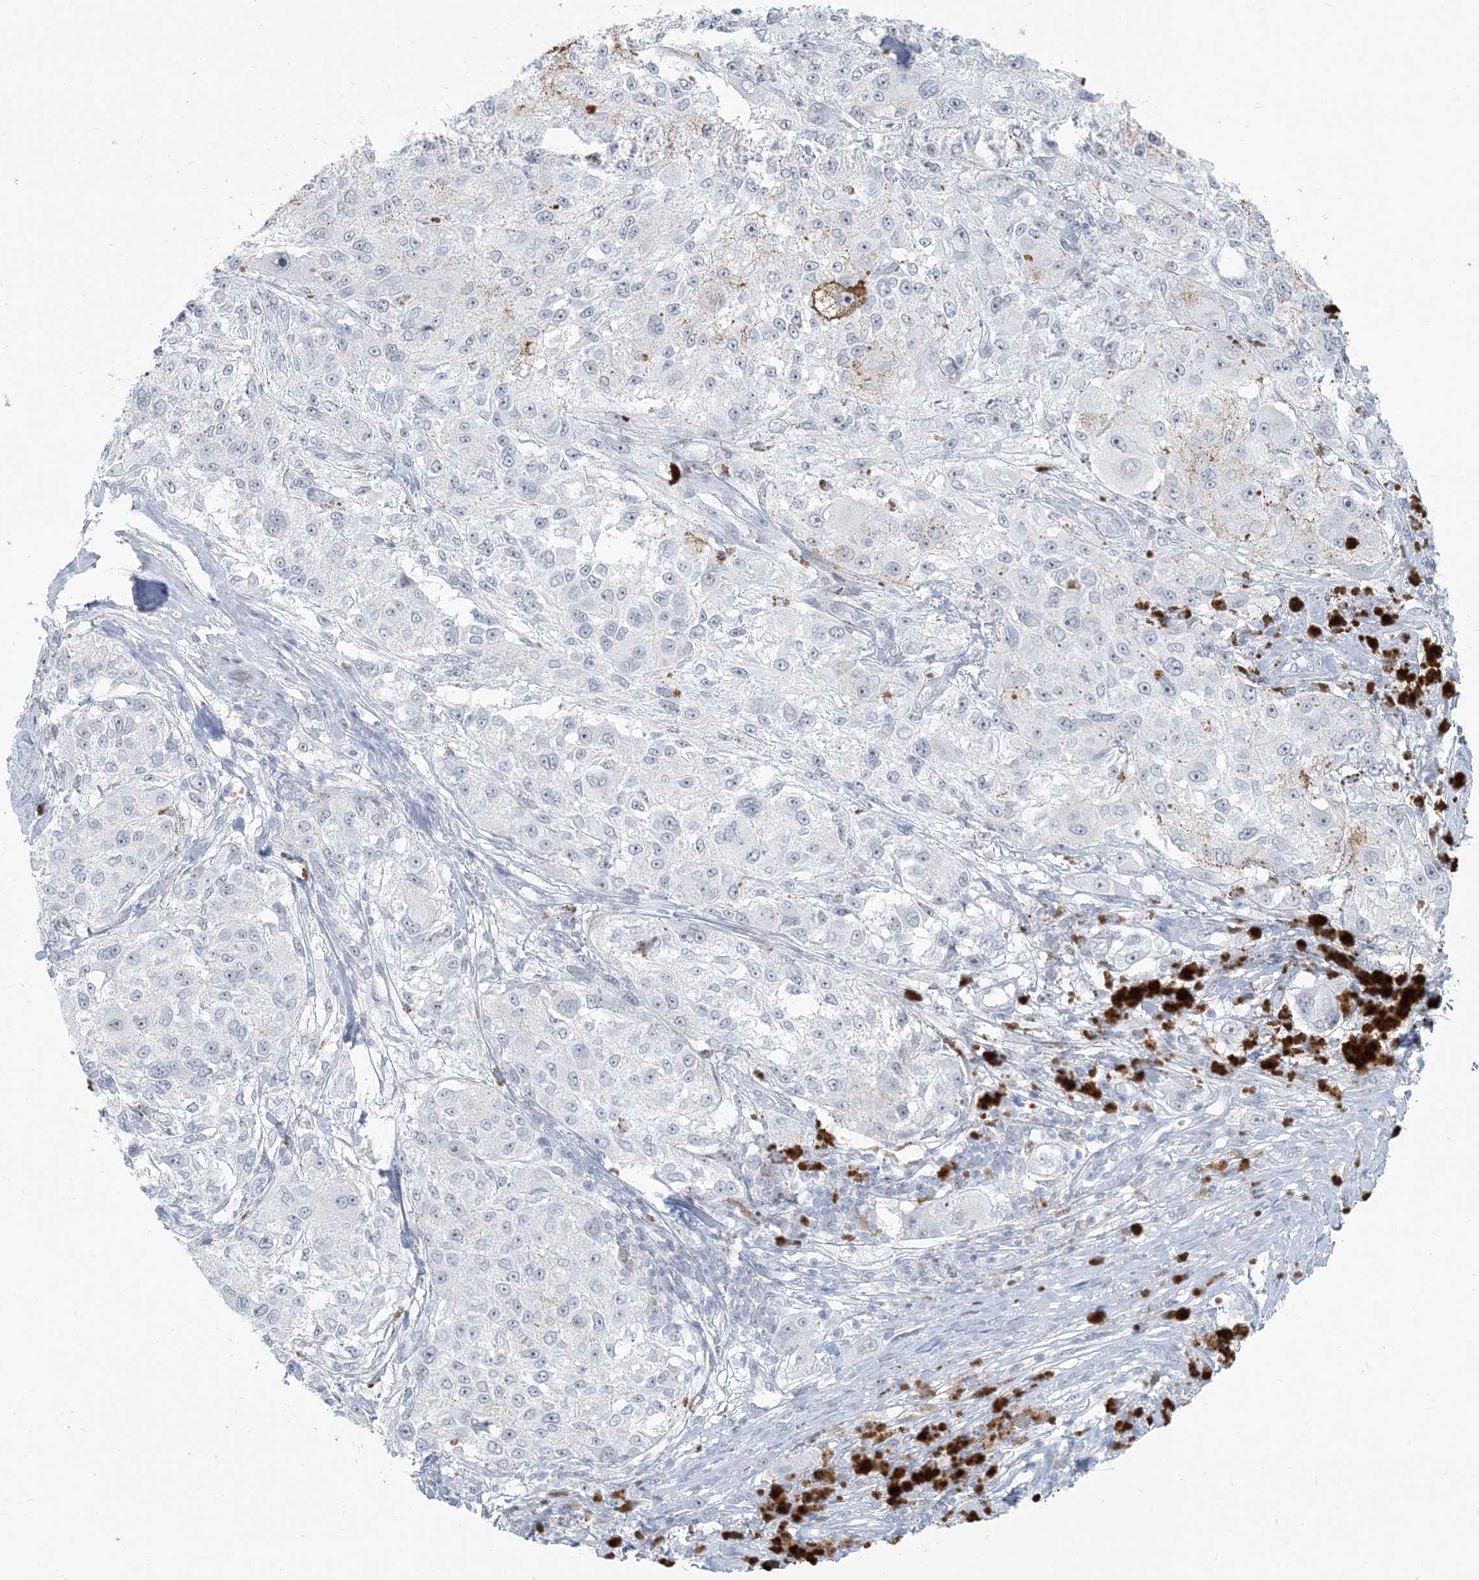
{"staining": {"intensity": "negative", "quantity": "none", "location": "none"}, "tissue": "melanoma", "cell_type": "Tumor cells", "image_type": "cancer", "snomed": [{"axis": "morphology", "description": "Necrosis, NOS"}, {"axis": "morphology", "description": "Malignant melanoma, NOS"}, {"axis": "topography", "description": "Skin"}], "caption": "Malignant melanoma stained for a protein using immunohistochemistry exhibits no staining tumor cells.", "gene": "SCML1", "patient": {"sex": "female", "age": 87}}